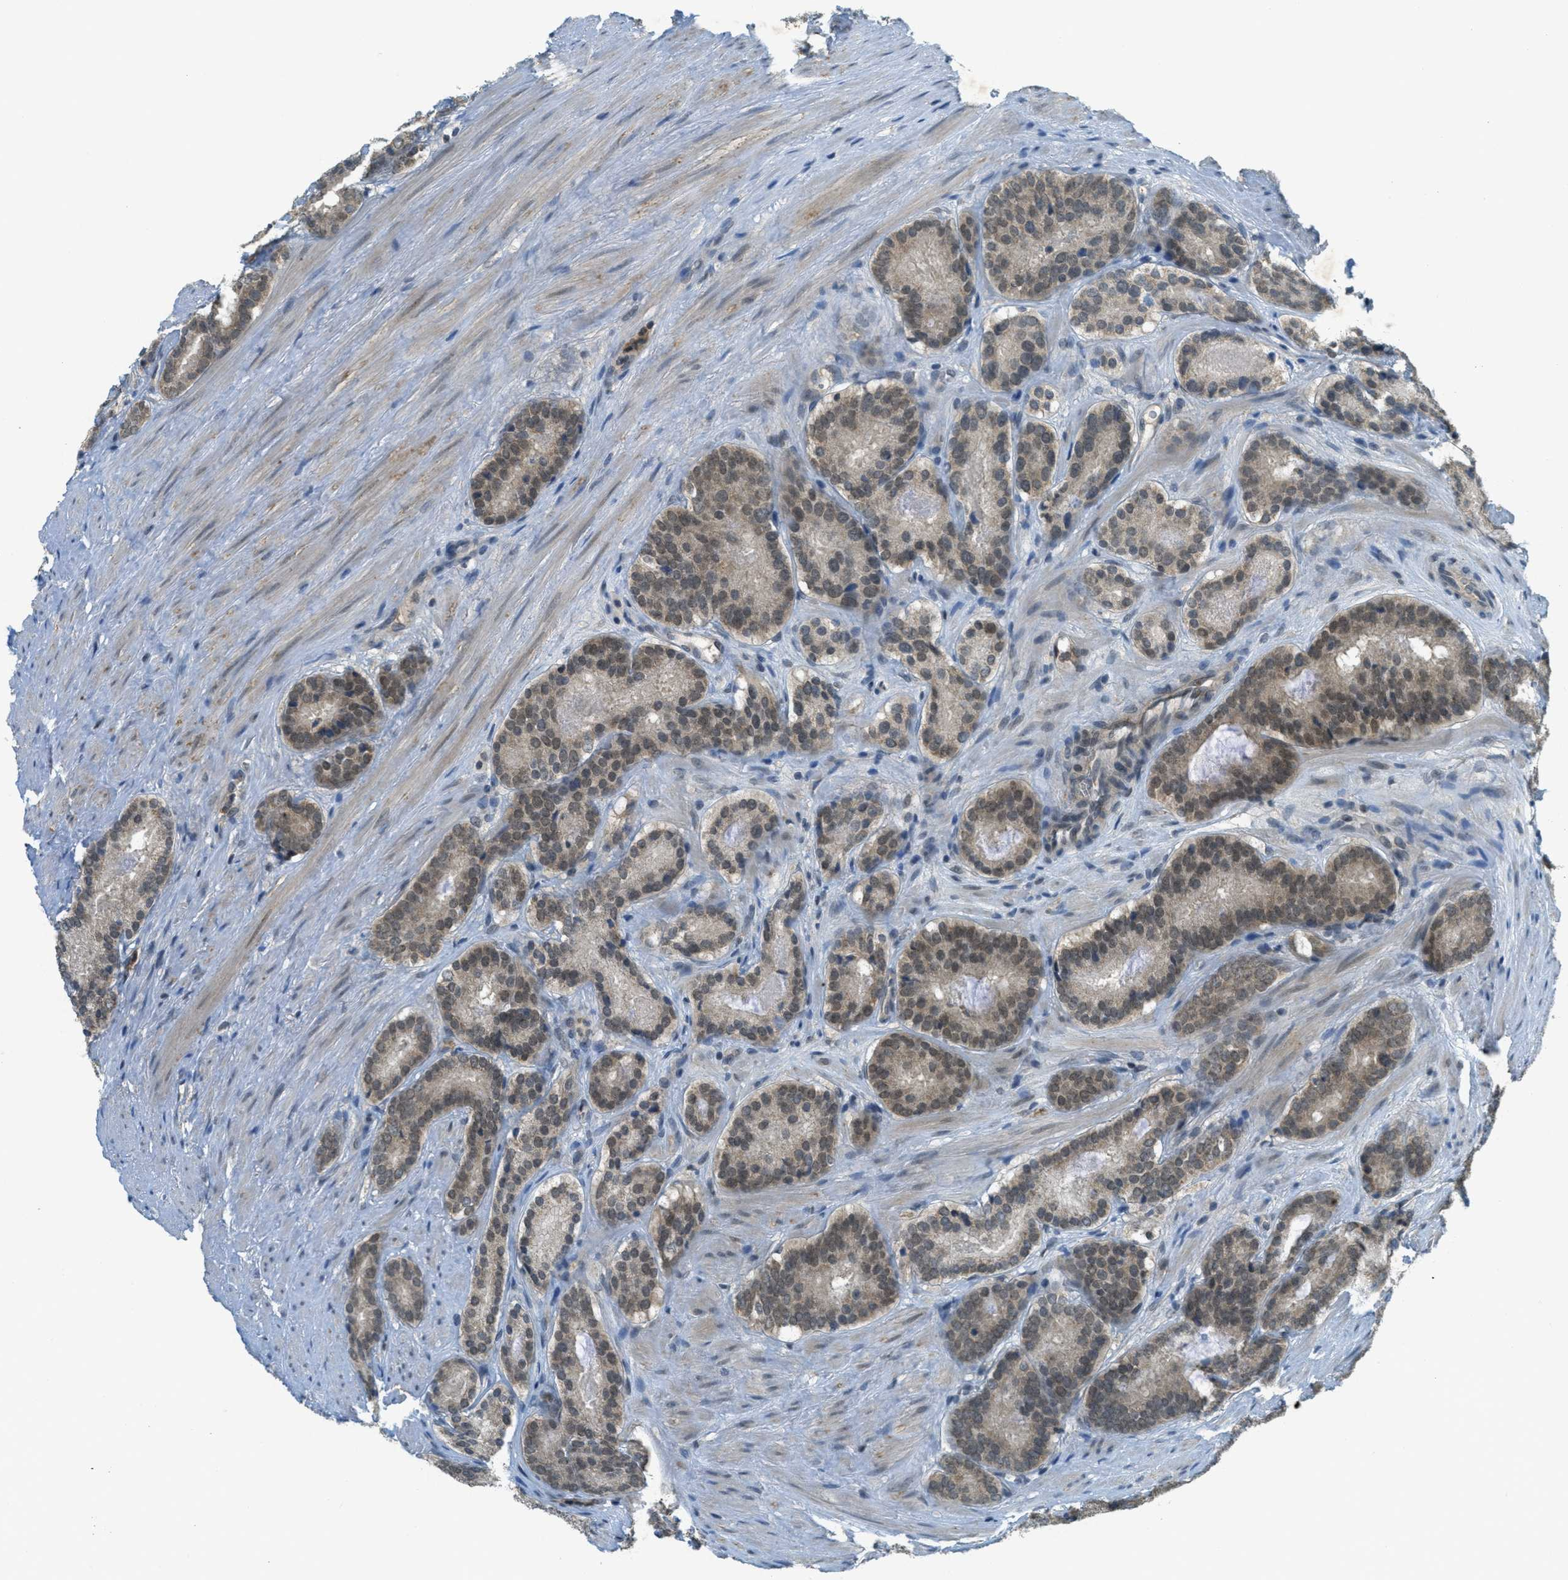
{"staining": {"intensity": "weak", "quantity": ">75%", "location": "cytoplasmic/membranous,nuclear"}, "tissue": "prostate cancer", "cell_type": "Tumor cells", "image_type": "cancer", "snomed": [{"axis": "morphology", "description": "Adenocarcinoma, Low grade"}, {"axis": "topography", "description": "Prostate"}], "caption": "Brown immunohistochemical staining in human prostate cancer shows weak cytoplasmic/membranous and nuclear positivity in approximately >75% of tumor cells. The protein is shown in brown color, while the nuclei are stained blue.", "gene": "TCF20", "patient": {"sex": "male", "age": 69}}